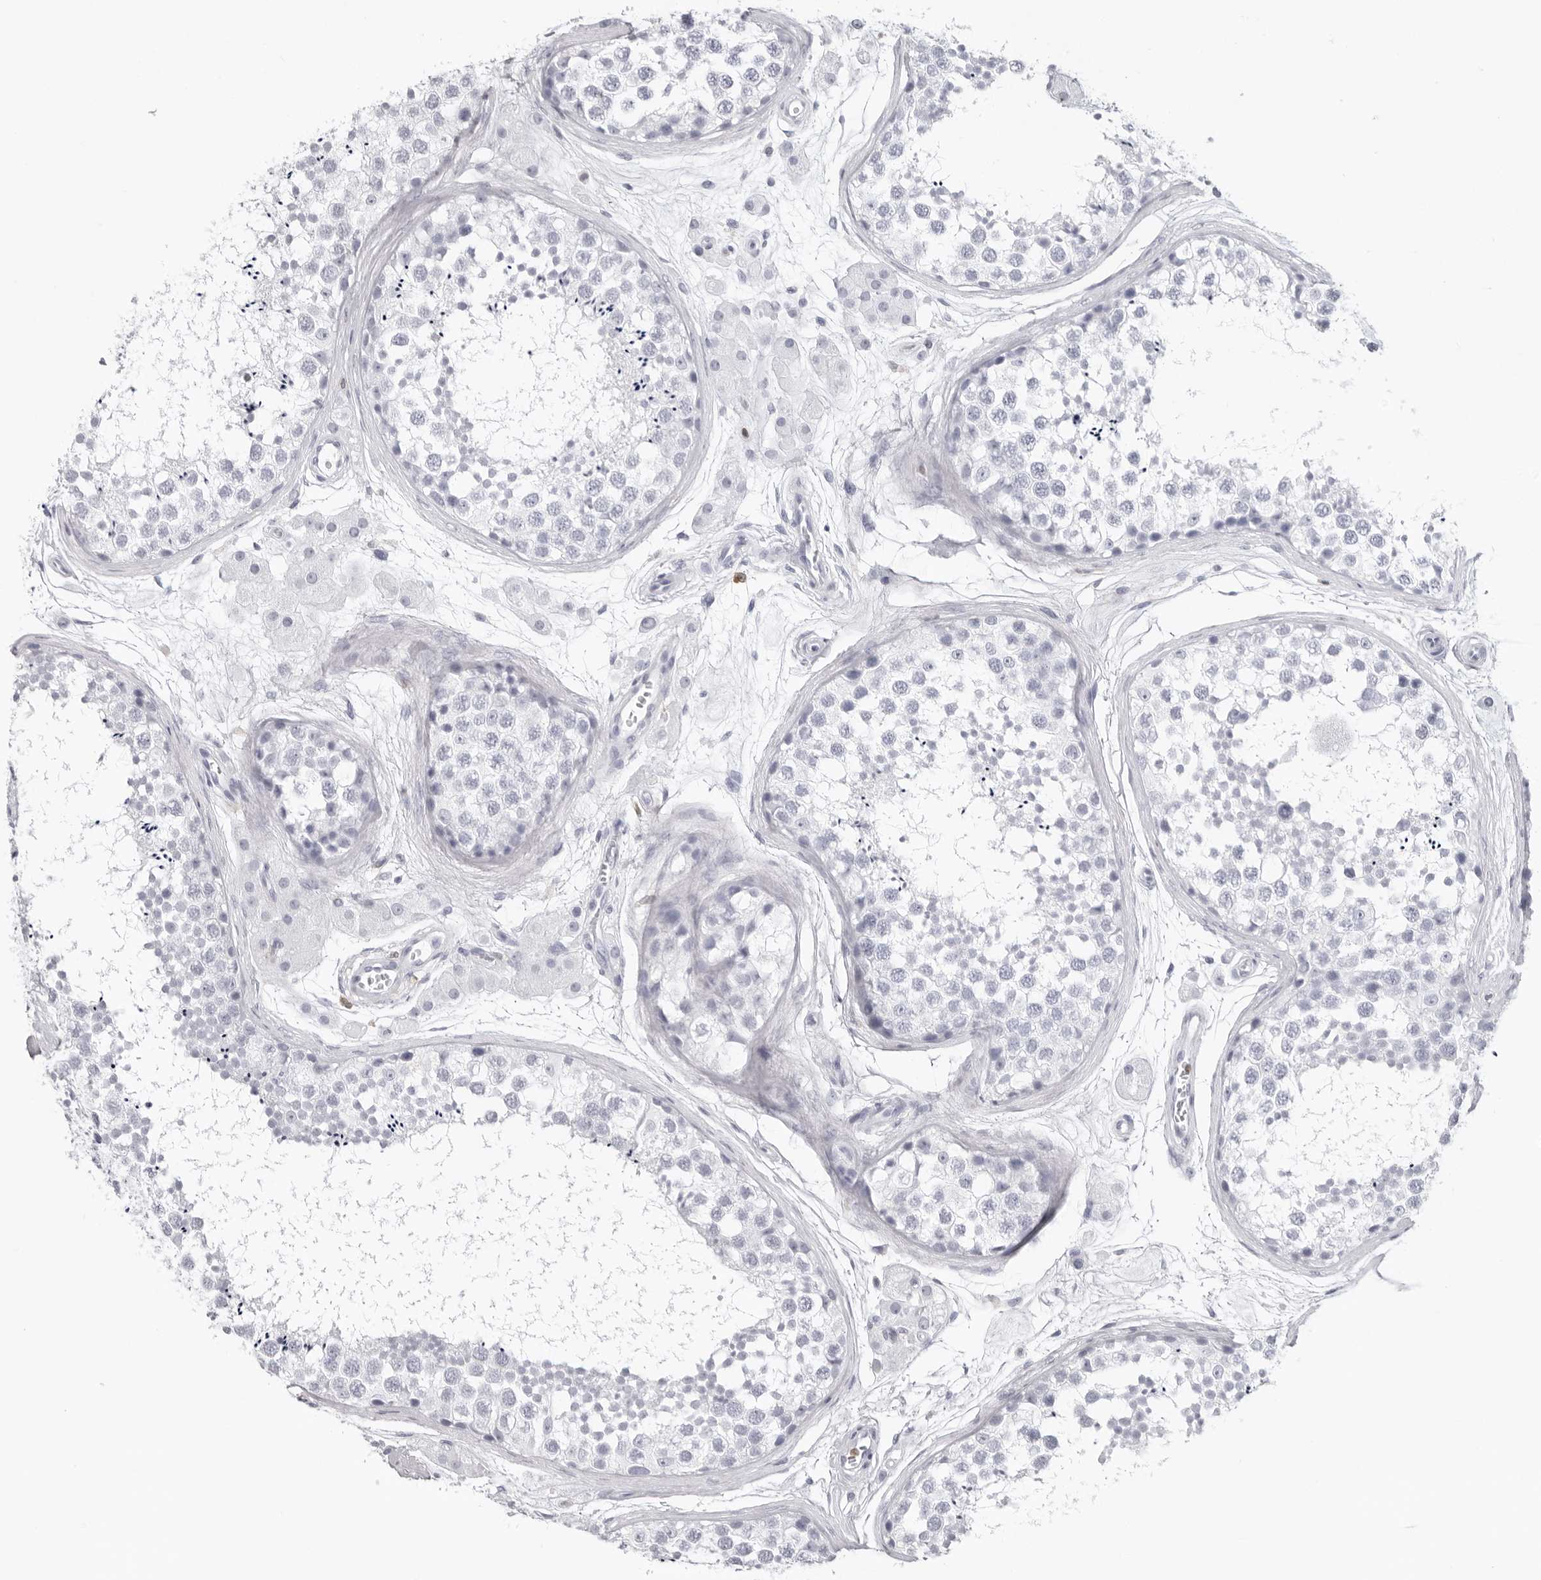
{"staining": {"intensity": "negative", "quantity": "none", "location": "none"}, "tissue": "testis", "cell_type": "Cells in seminiferous ducts", "image_type": "normal", "snomed": [{"axis": "morphology", "description": "Normal tissue, NOS"}, {"axis": "topography", "description": "Testis"}], "caption": "DAB immunohistochemical staining of benign human testis displays no significant positivity in cells in seminiferous ducts.", "gene": "FMNL1", "patient": {"sex": "male", "age": 56}}